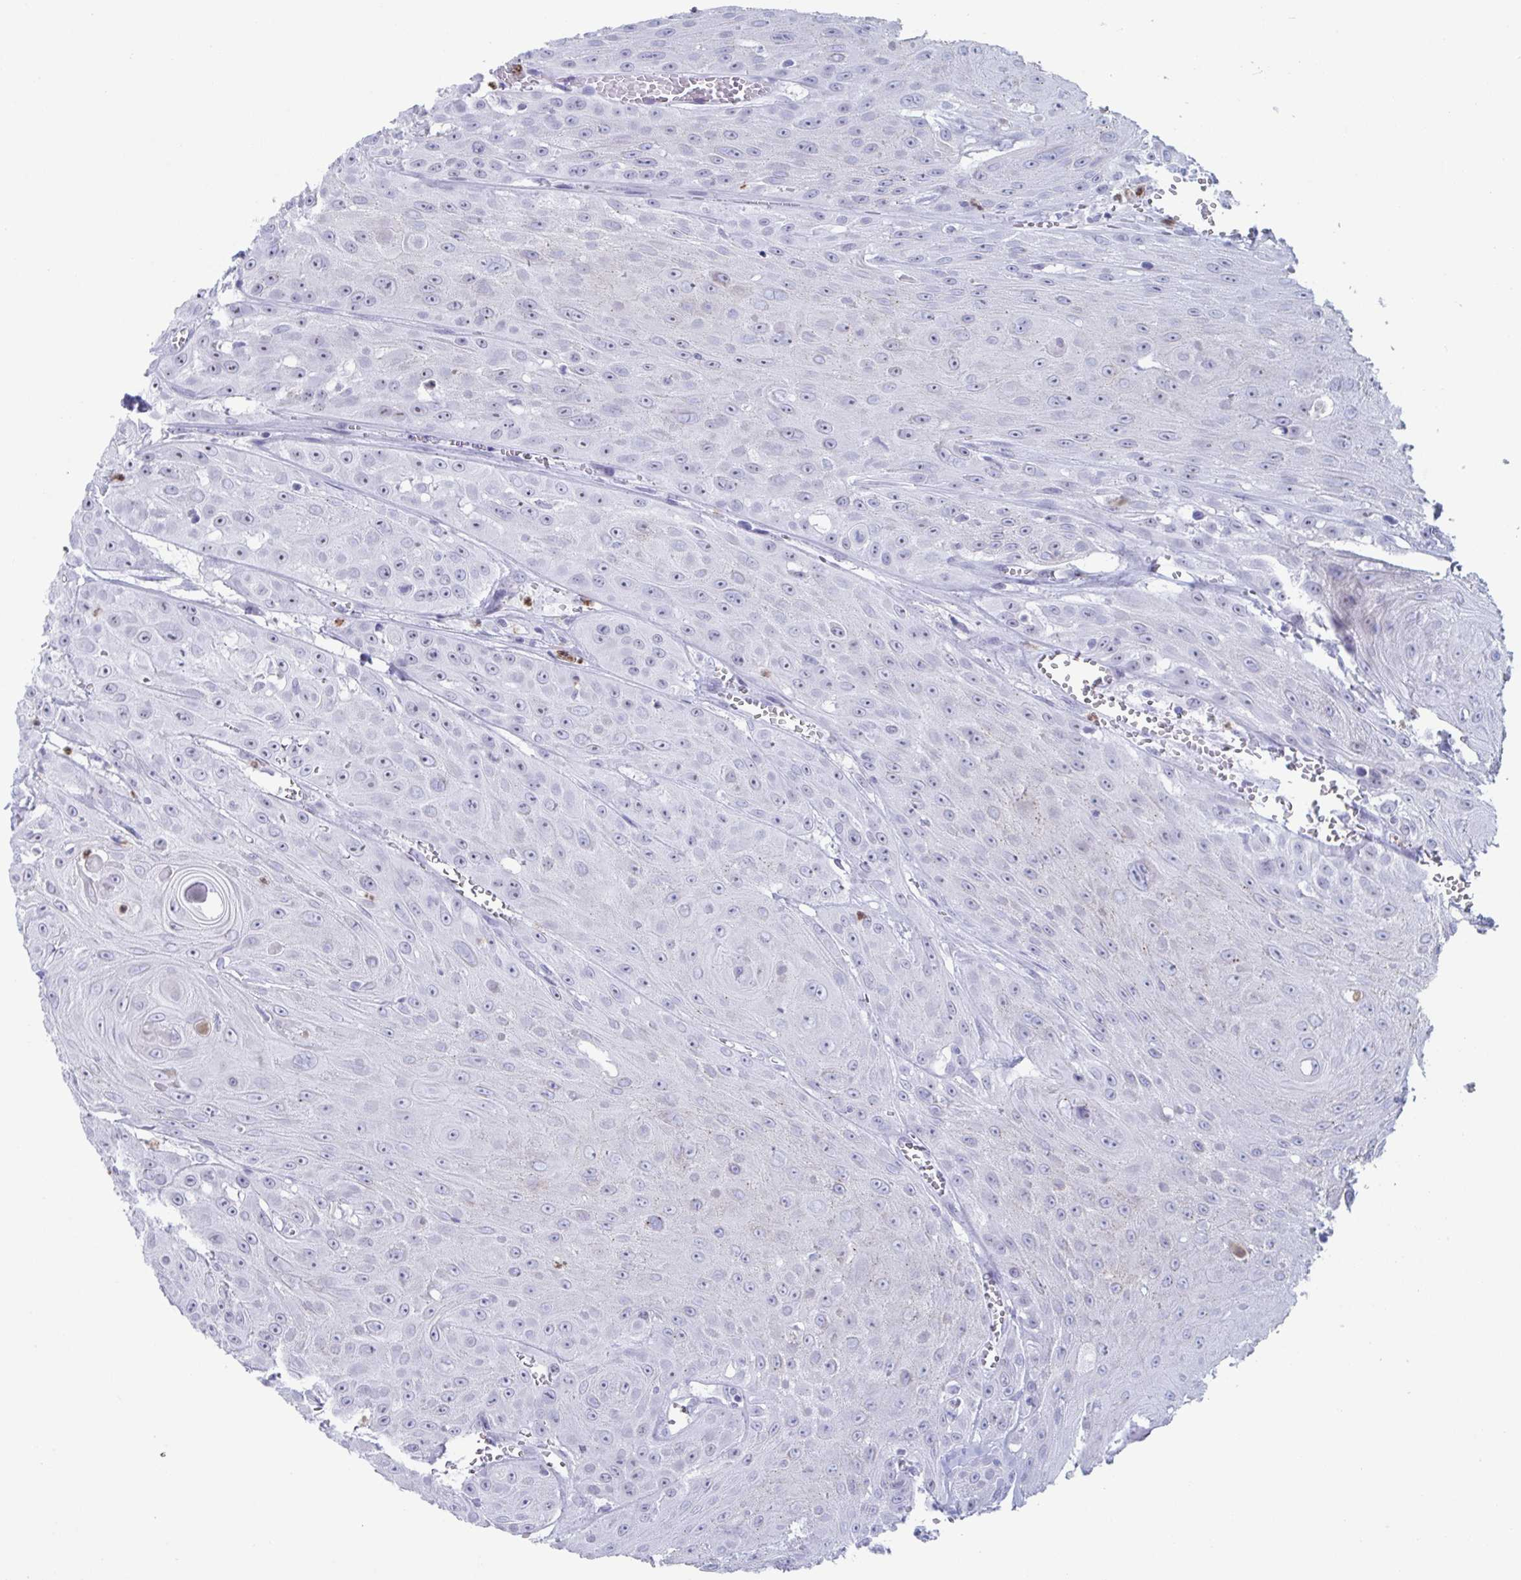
{"staining": {"intensity": "negative", "quantity": "none", "location": "none"}, "tissue": "head and neck cancer", "cell_type": "Tumor cells", "image_type": "cancer", "snomed": [{"axis": "morphology", "description": "Squamous cell carcinoma, NOS"}, {"axis": "topography", "description": "Oral tissue"}, {"axis": "topography", "description": "Head-Neck"}], "caption": "The micrograph demonstrates no staining of tumor cells in head and neck squamous cell carcinoma. (Stains: DAB immunohistochemistry (IHC) with hematoxylin counter stain, Microscopy: brightfield microscopy at high magnification).", "gene": "CYP4F11", "patient": {"sex": "male", "age": 81}}